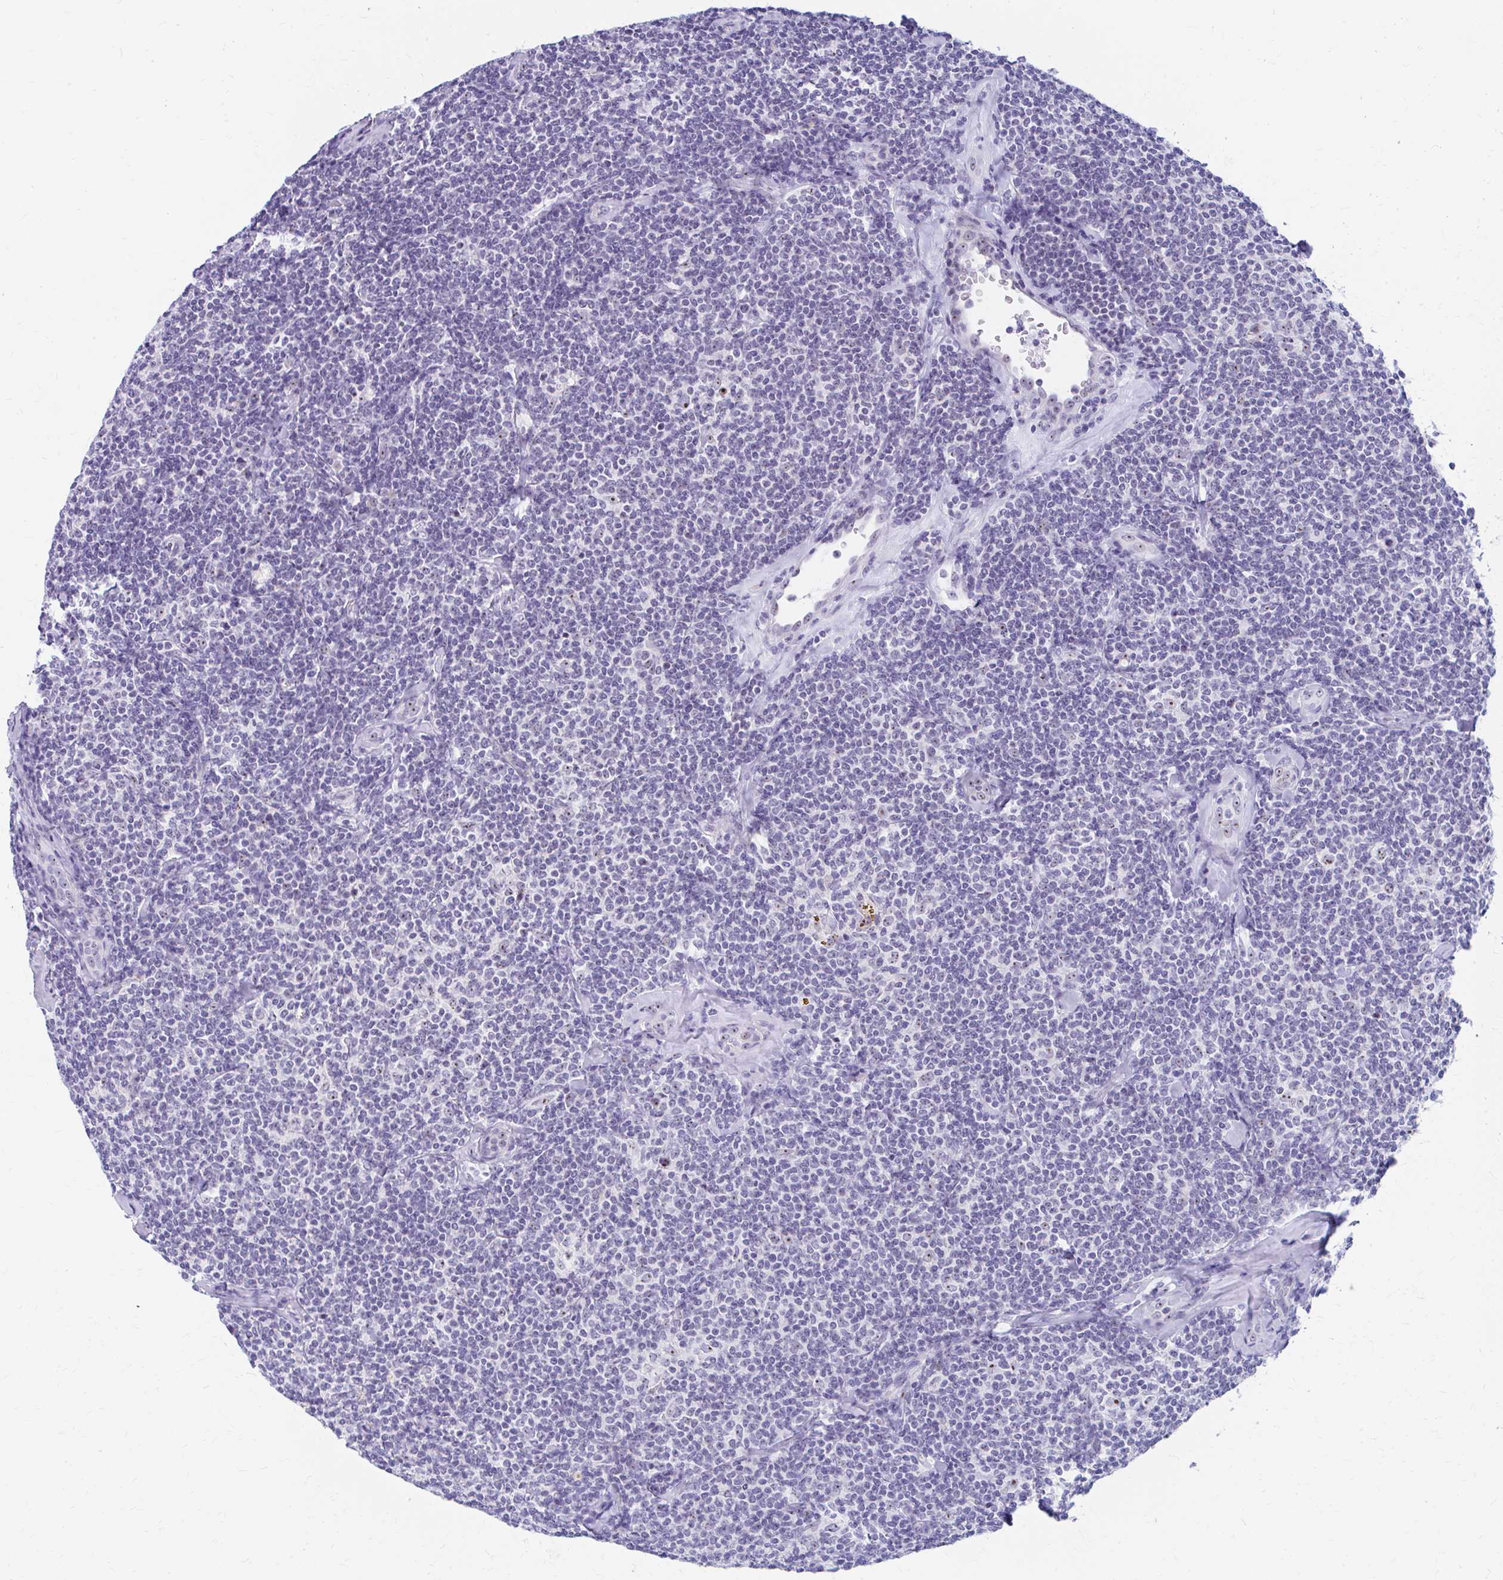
{"staining": {"intensity": "negative", "quantity": "none", "location": "none"}, "tissue": "lymphoma", "cell_type": "Tumor cells", "image_type": "cancer", "snomed": [{"axis": "morphology", "description": "Malignant lymphoma, non-Hodgkin's type, Low grade"}, {"axis": "topography", "description": "Lymph node"}], "caption": "Tumor cells show no significant expression in low-grade malignant lymphoma, non-Hodgkin's type.", "gene": "FTSJ3", "patient": {"sex": "female", "age": 56}}